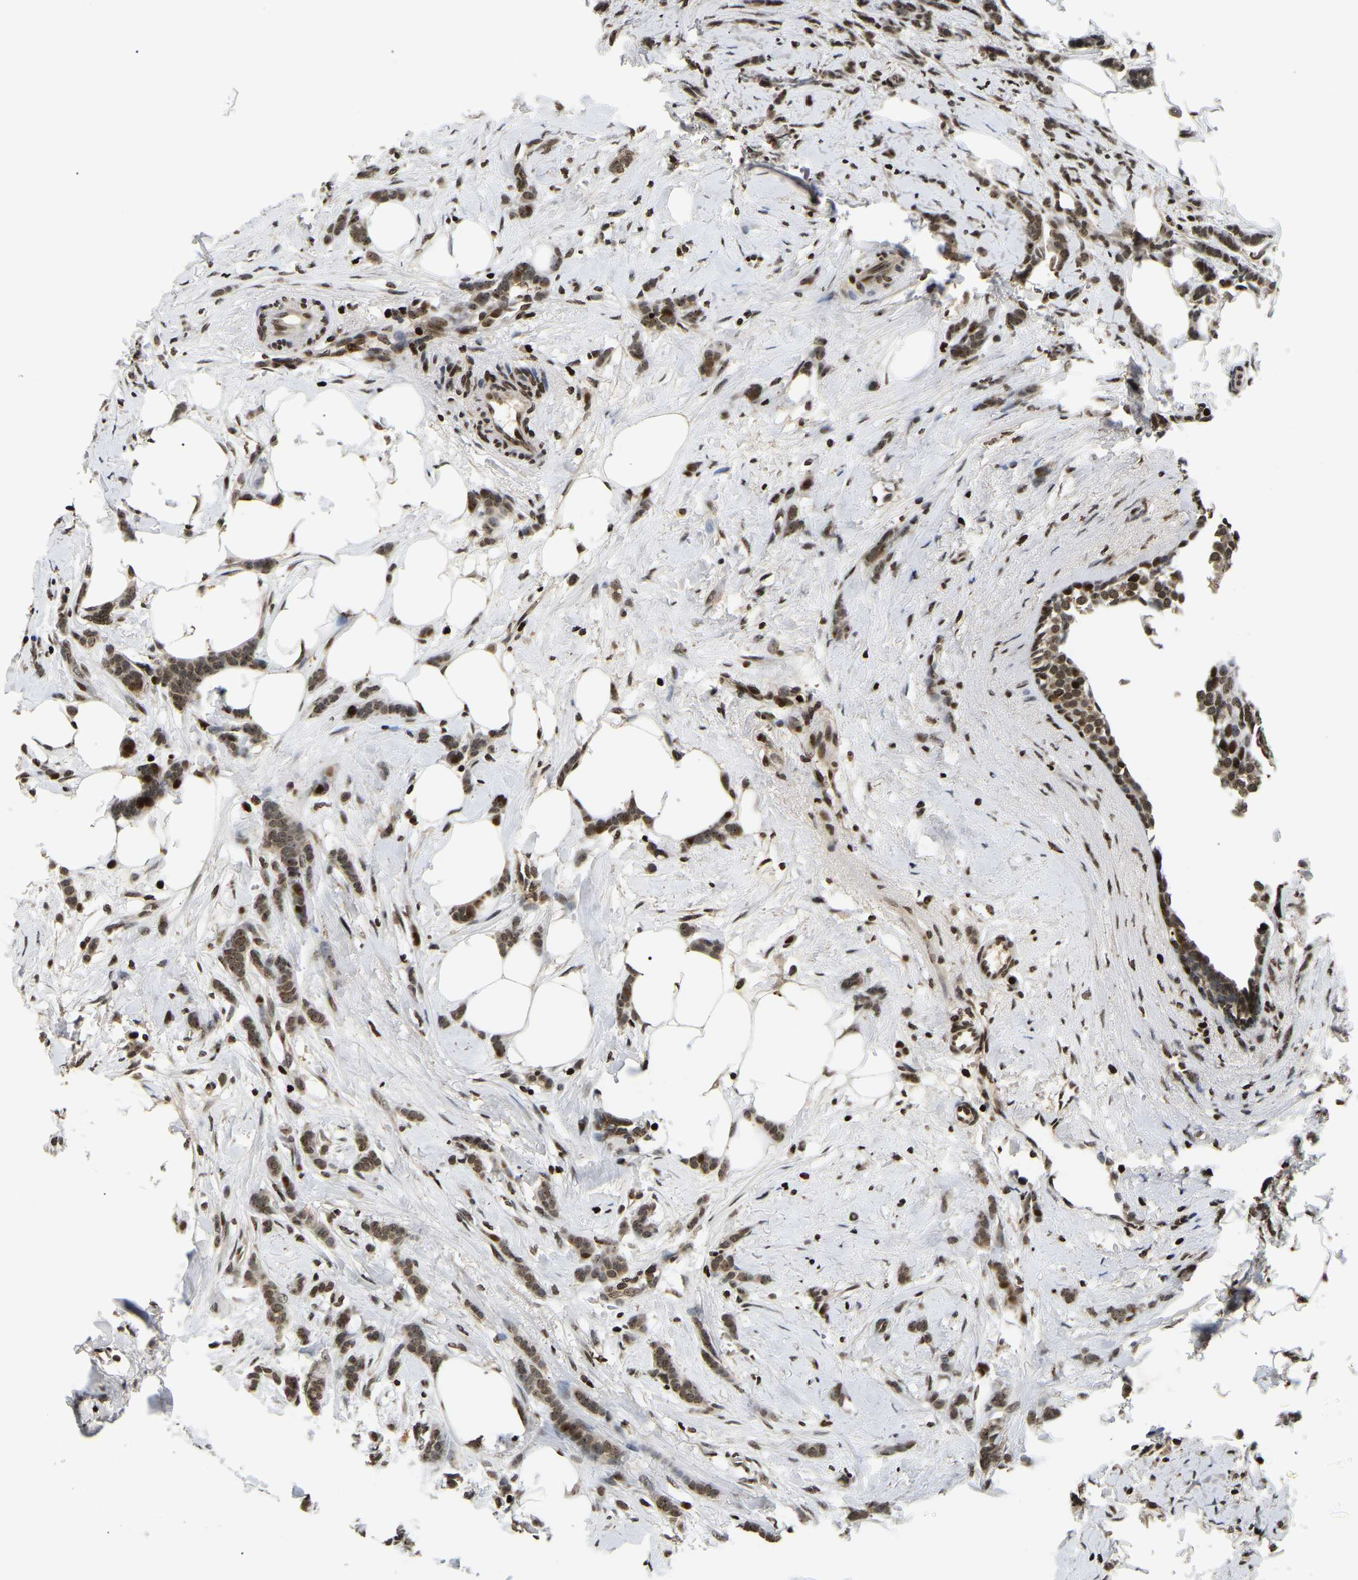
{"staining": {"intensity": "moderate", "quantity": ">75%", "location": "nuclear"}, "tissue": "breast cancer", "cell_type": "Tumor cells", "image_type": "cancer", "snomed": [{"axis": "morphology", "description": "Lobular carcinoma, in situ"}, {"axis": "morphology", "description": "Lobular carcinoma"}, {"axis": "topography", "description": "Breast"}], "caption": "This is an image of IHC staining of breast cancer, which shows moderate positivity in the nuclear of tumor cells.", "gene": "LRRC61", "patient": {"sex": "female", "age": 41}}